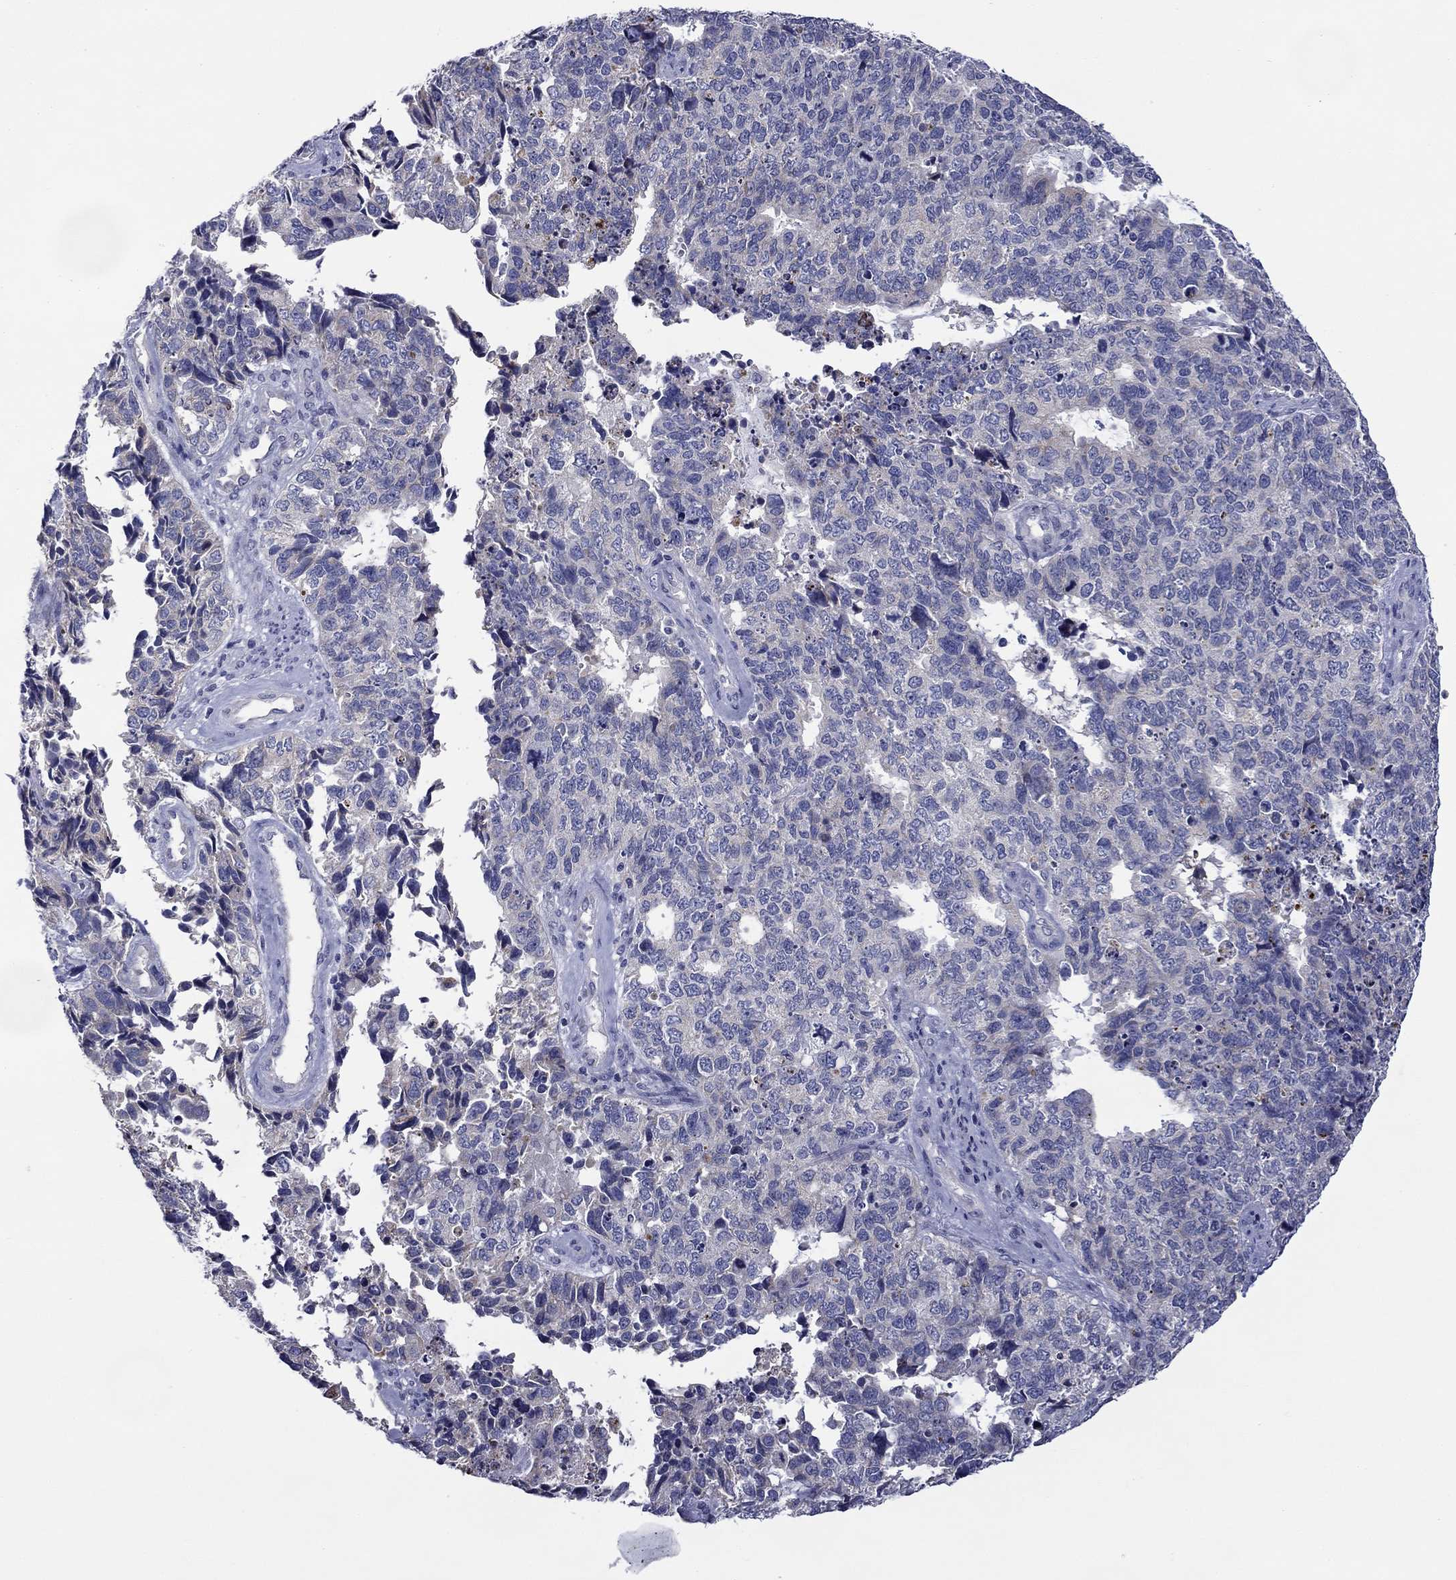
{"staining": {"intensity": "negative", "quantity": "none", "location": "none"}, "tissue": "cervical cancer", "cell_type": "Tumor cells", "image_type": "cancer", "snomed": [{"axis": "morphology", "description": "Squamous cell carcinoma, NOS"}, {"axis": "topography", "description": "Cervix"}], "caption": "This histopathology image is of cervical cancer stained with IHC to label a protein in brown with the nuclei are counter-stained blue. There is no expression in tumor cells.", "gene": "SPATA7", "patient": {"sex": "female", "age": 63}}